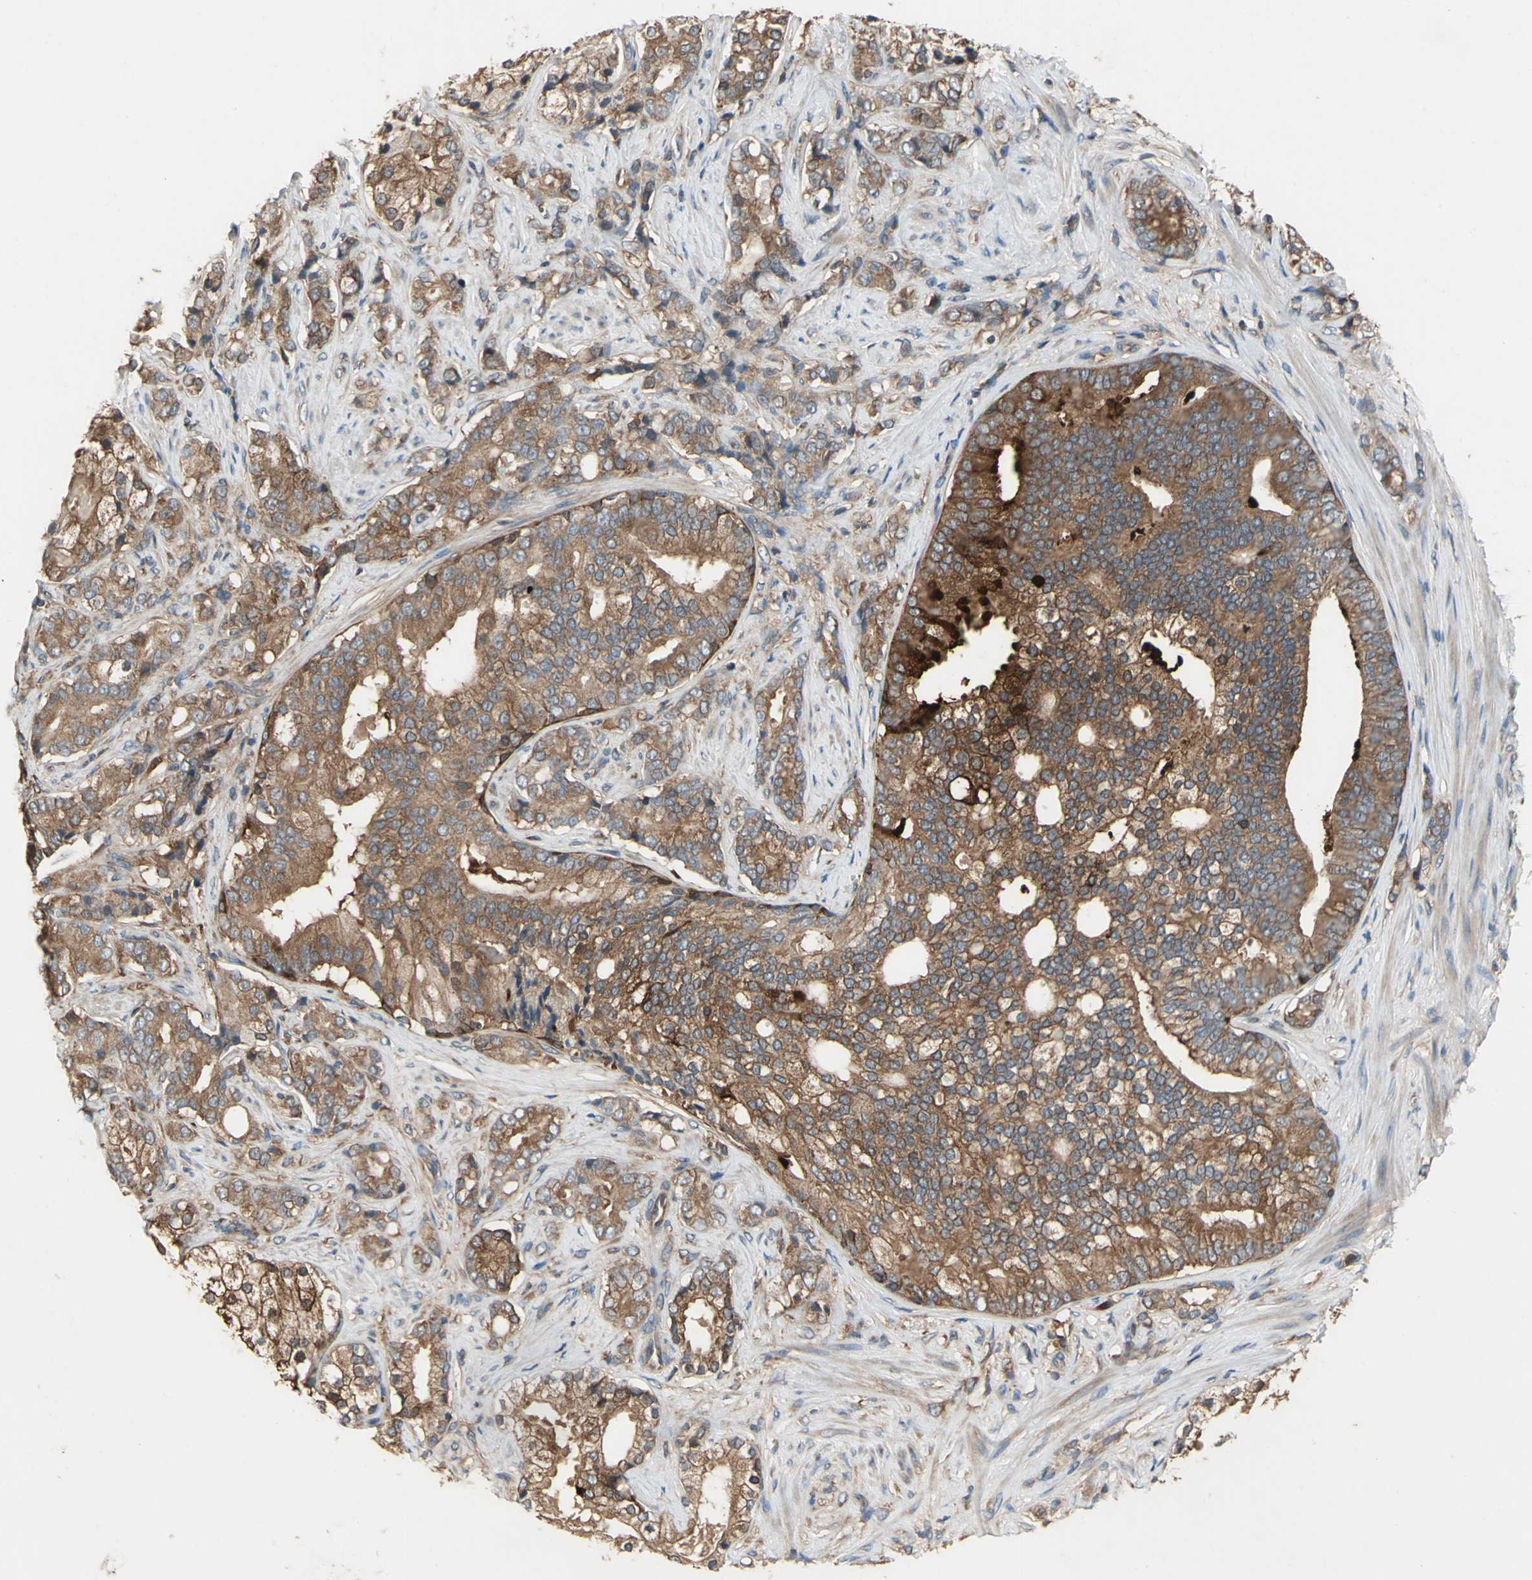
{"staining": {"intensity": "strong", "quantity": ">75%", "location": "cytoplasmic/membranous"}, "tissue": "prostate cancer", "cell_type": "Tumor cells", "image_type": "cancer", "snomed": [{"axis": "morphology", "description": "Adenocarcinoma, Low grade"}, {"axis": "topography", "description": "Prostate"}], "caption": "Strong cytoplasmic/membranous staining is present in about >75% of tumor cells in adenocarcinoma (low-grade) (prostate).", "gene": "CAPN1", "patient": {"sex": "male", "age": 58}}